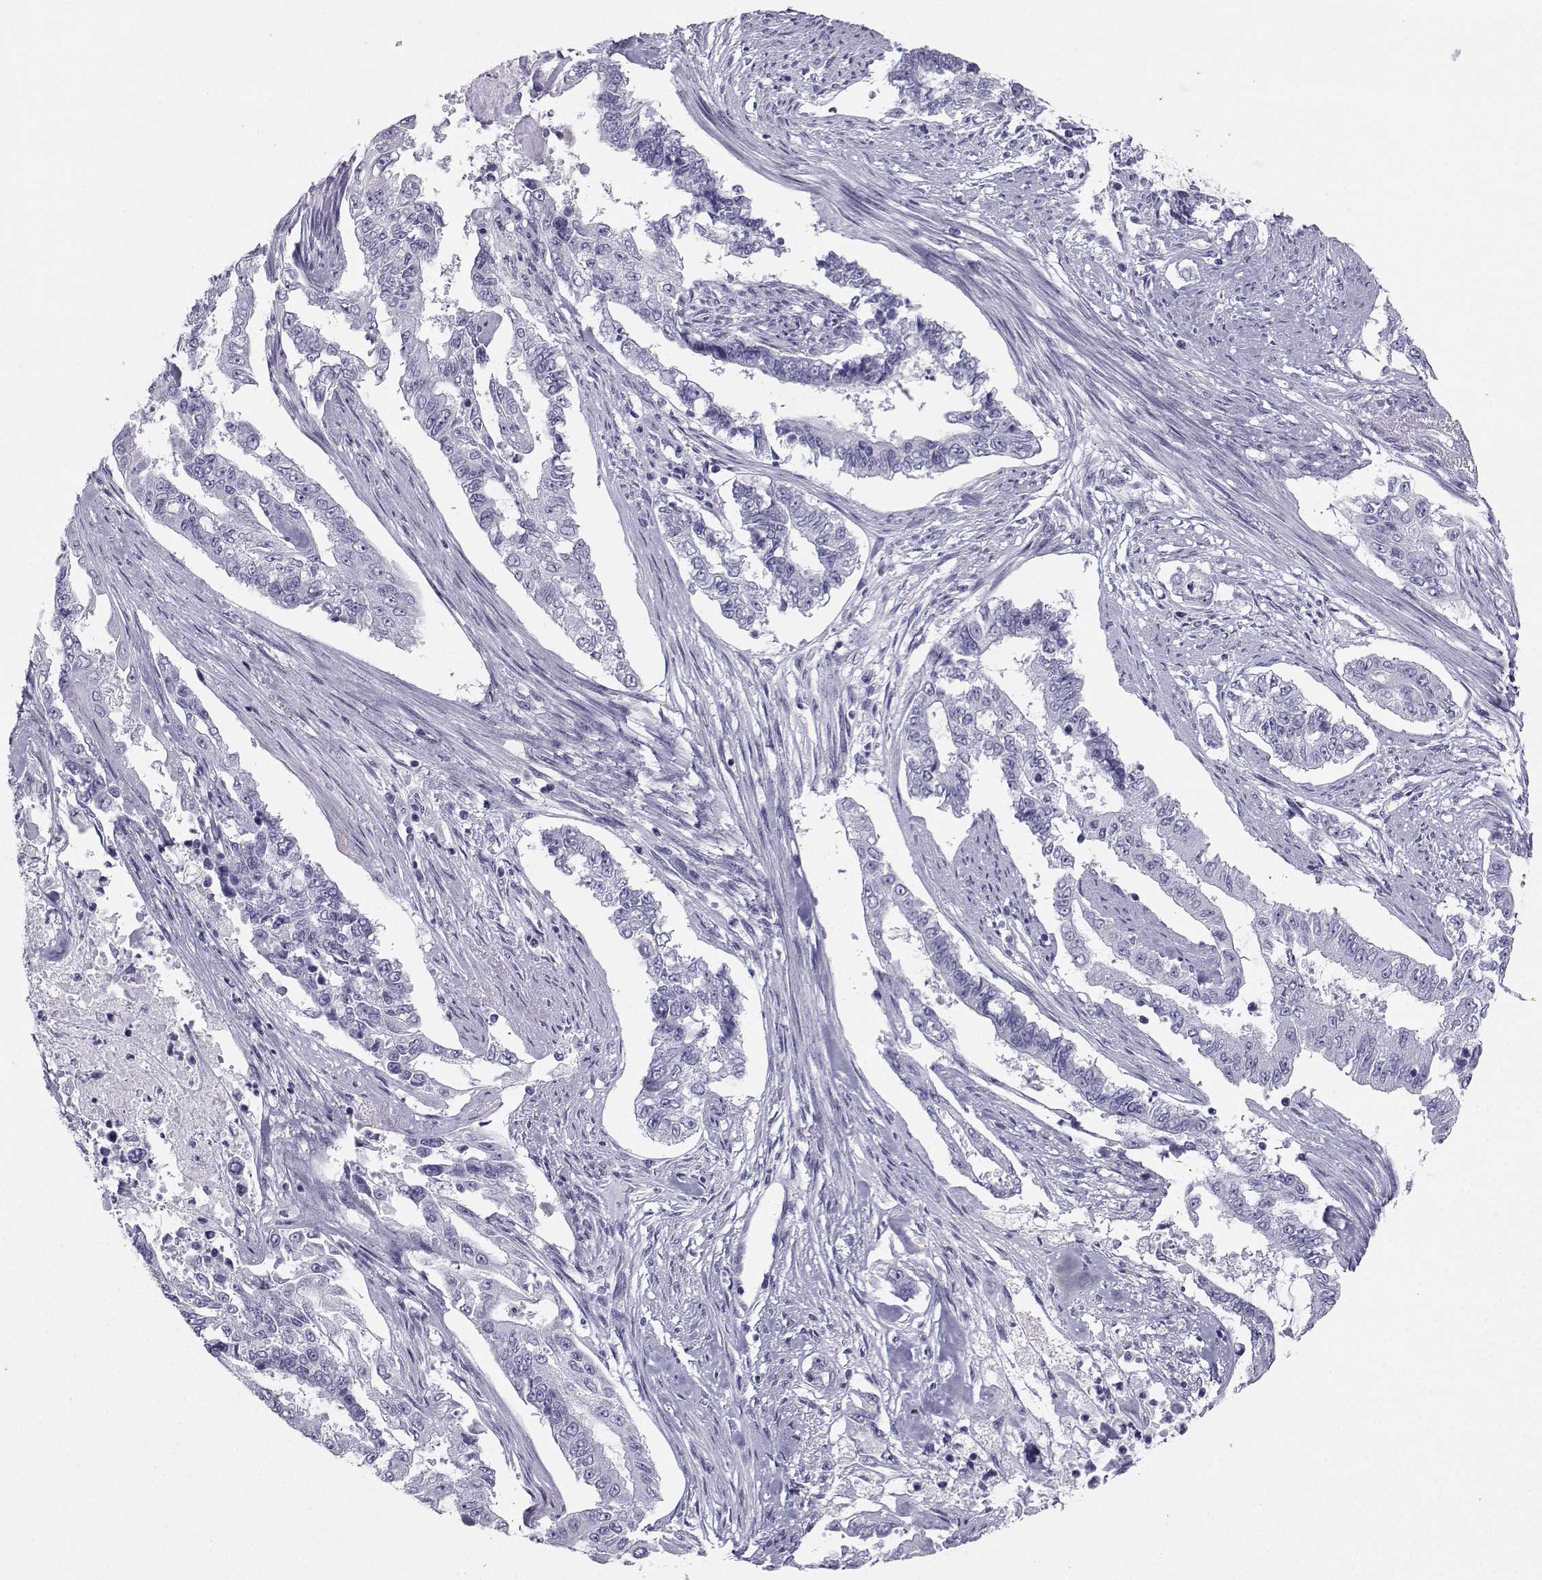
{"staining": {"intensity": "negative", "quantity": "none", "location": "none"}, "tissue": "endometrial cancer", "cell_type": "Tumor cells", "image_type": "cancer", "snomed": [{"axis": "morphology", "description": "Adenocarcinoma, NOS"}, {"axis": "topography", "description": "Uterus"}], "caption": "High power microscopy histopathology image of an IHC photomicrograph of endometrial cancer, revealing no significant staining in tumor cells.", "gene": "SST", "patient": {"sex": "female", "age": 59}}